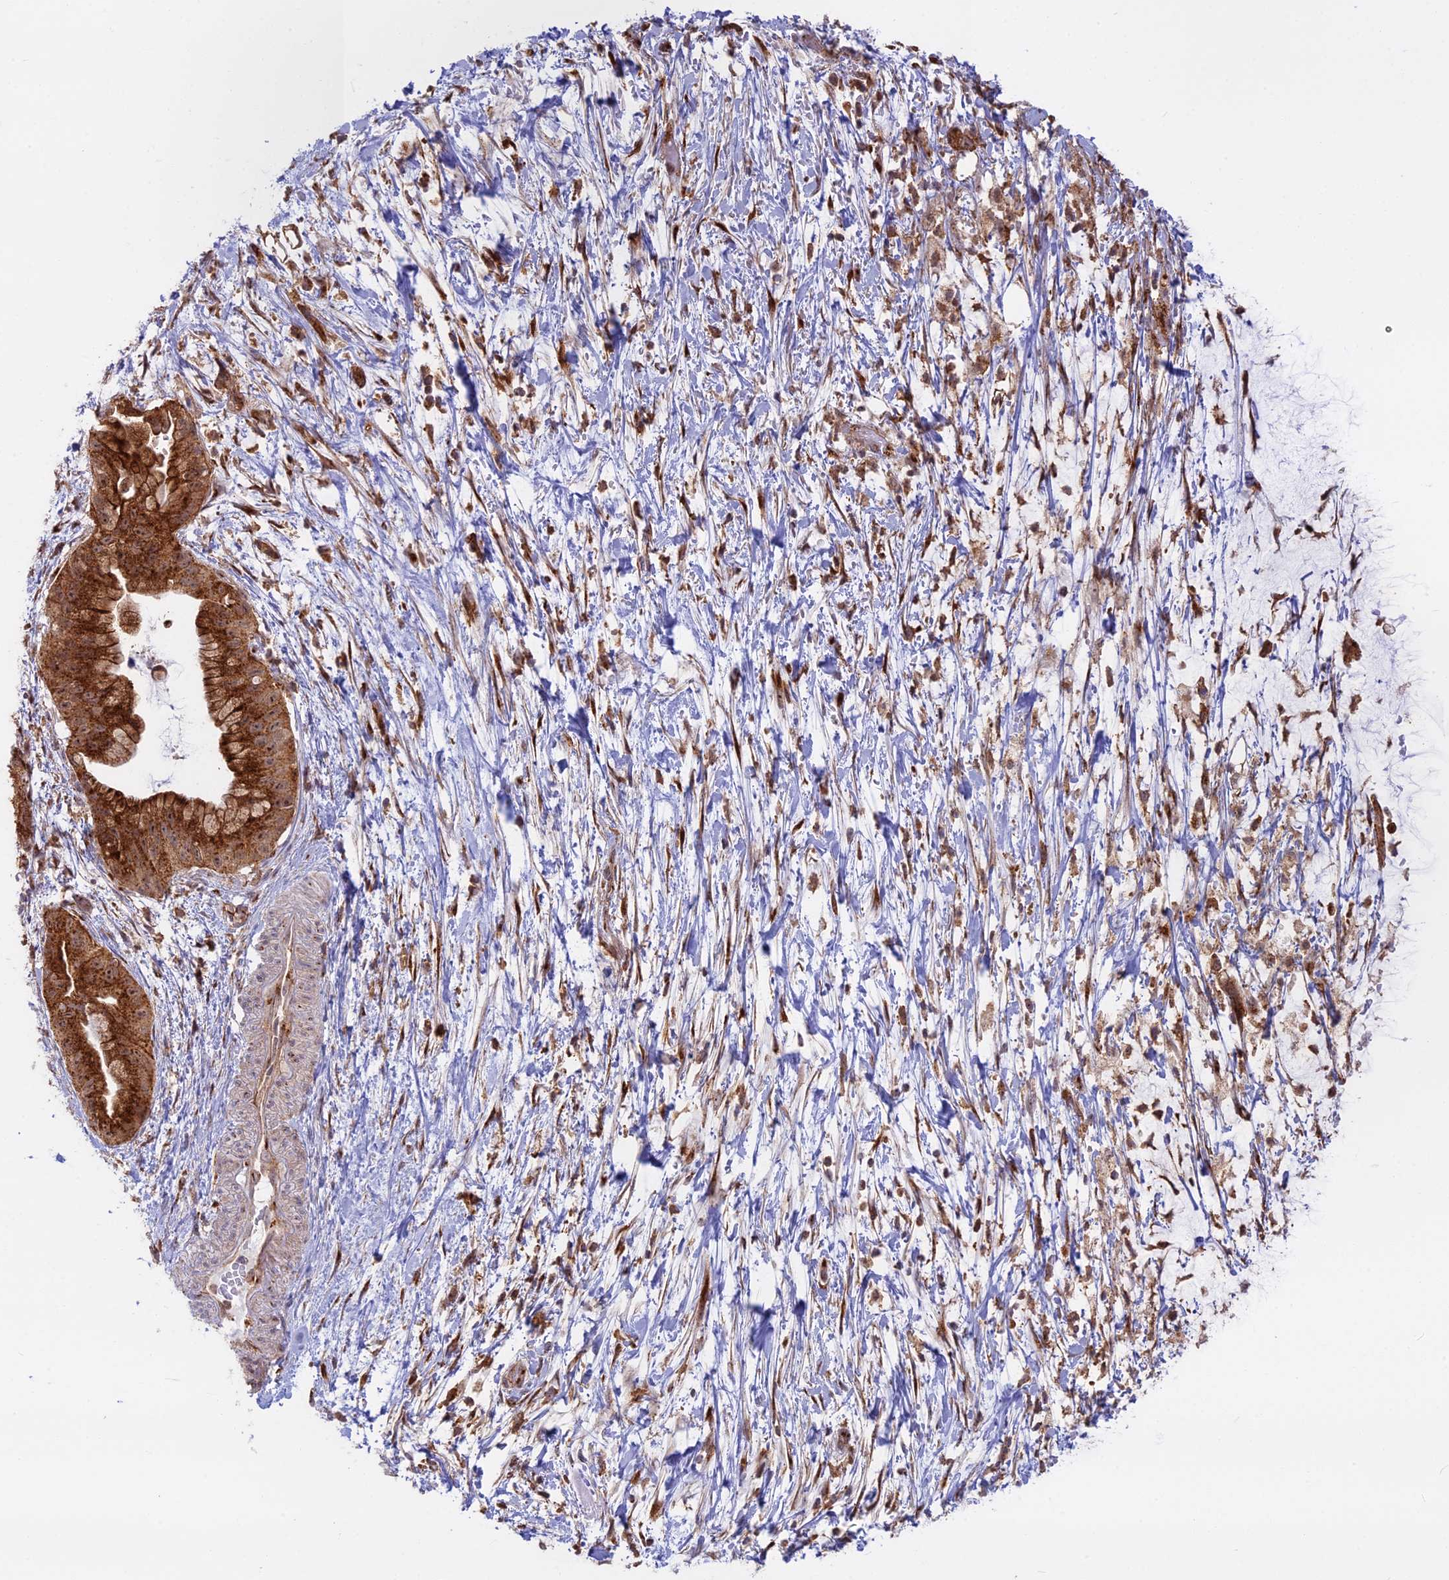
{"staining": {"intensity": "strong", "quantity": ">75%", "location": "cytoplasmic/membranous"}, "tissue": "pancreatic cancer", "cell_type": "Tumor cells", "image_type": "cancer", "snomed": [{"axis": "morphology", "description": "Adenocarcinoma, NOS"}, {"axis": "topography", "description": "Pancreas"}], "caption": "There is high levels of strong cytoplasmic/membranous staining in tumor cells of pancreatic cancer, as demonstrated by immunohistochemical staining (brown color).", "gene": "CLINT1", "patient": {"sex": "male", "age": 48}}